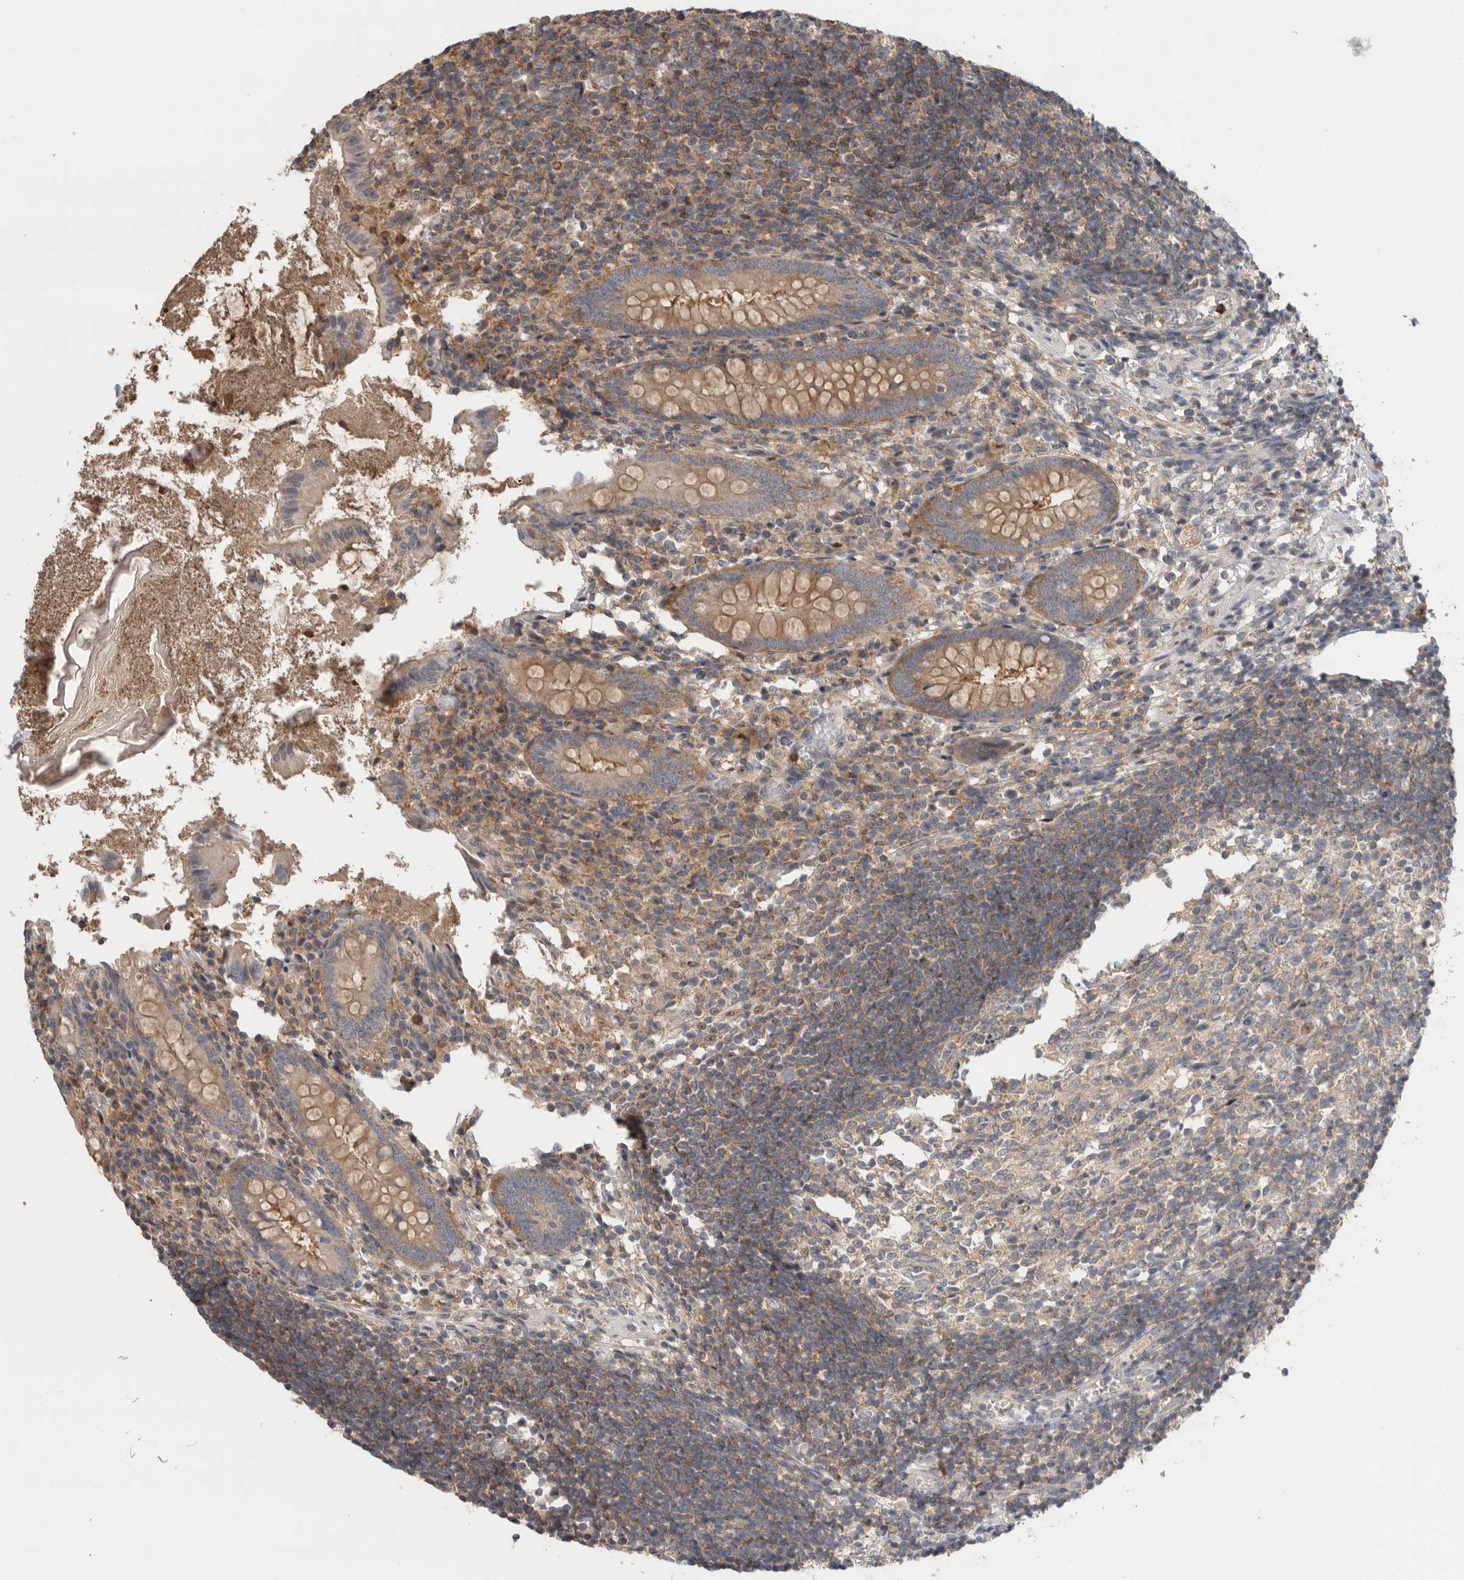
{"staining": {"intensity": "moderate", "quantity": "25%-75%", "location": "cytoplasmic/membranous"}, "tissue": "appendix", "cell_type": "Glandular cells", "image_type": "normal", "snomed": [{"axis": "morphology", "description": "Normal tissue, NOS"}, {"axis": "topography", "description": "Appendix"}], "caption": "Immunohistochemistry (IHC) histopathology image of unremarkable appendix stained for a protein (brown), which demonstrates medium levels of moderate cytoplasmic/membranous staining in about 25%-75% of glandular cells.", "gene": "KLK5", "patient": {"sex": "female", "age": 17}}